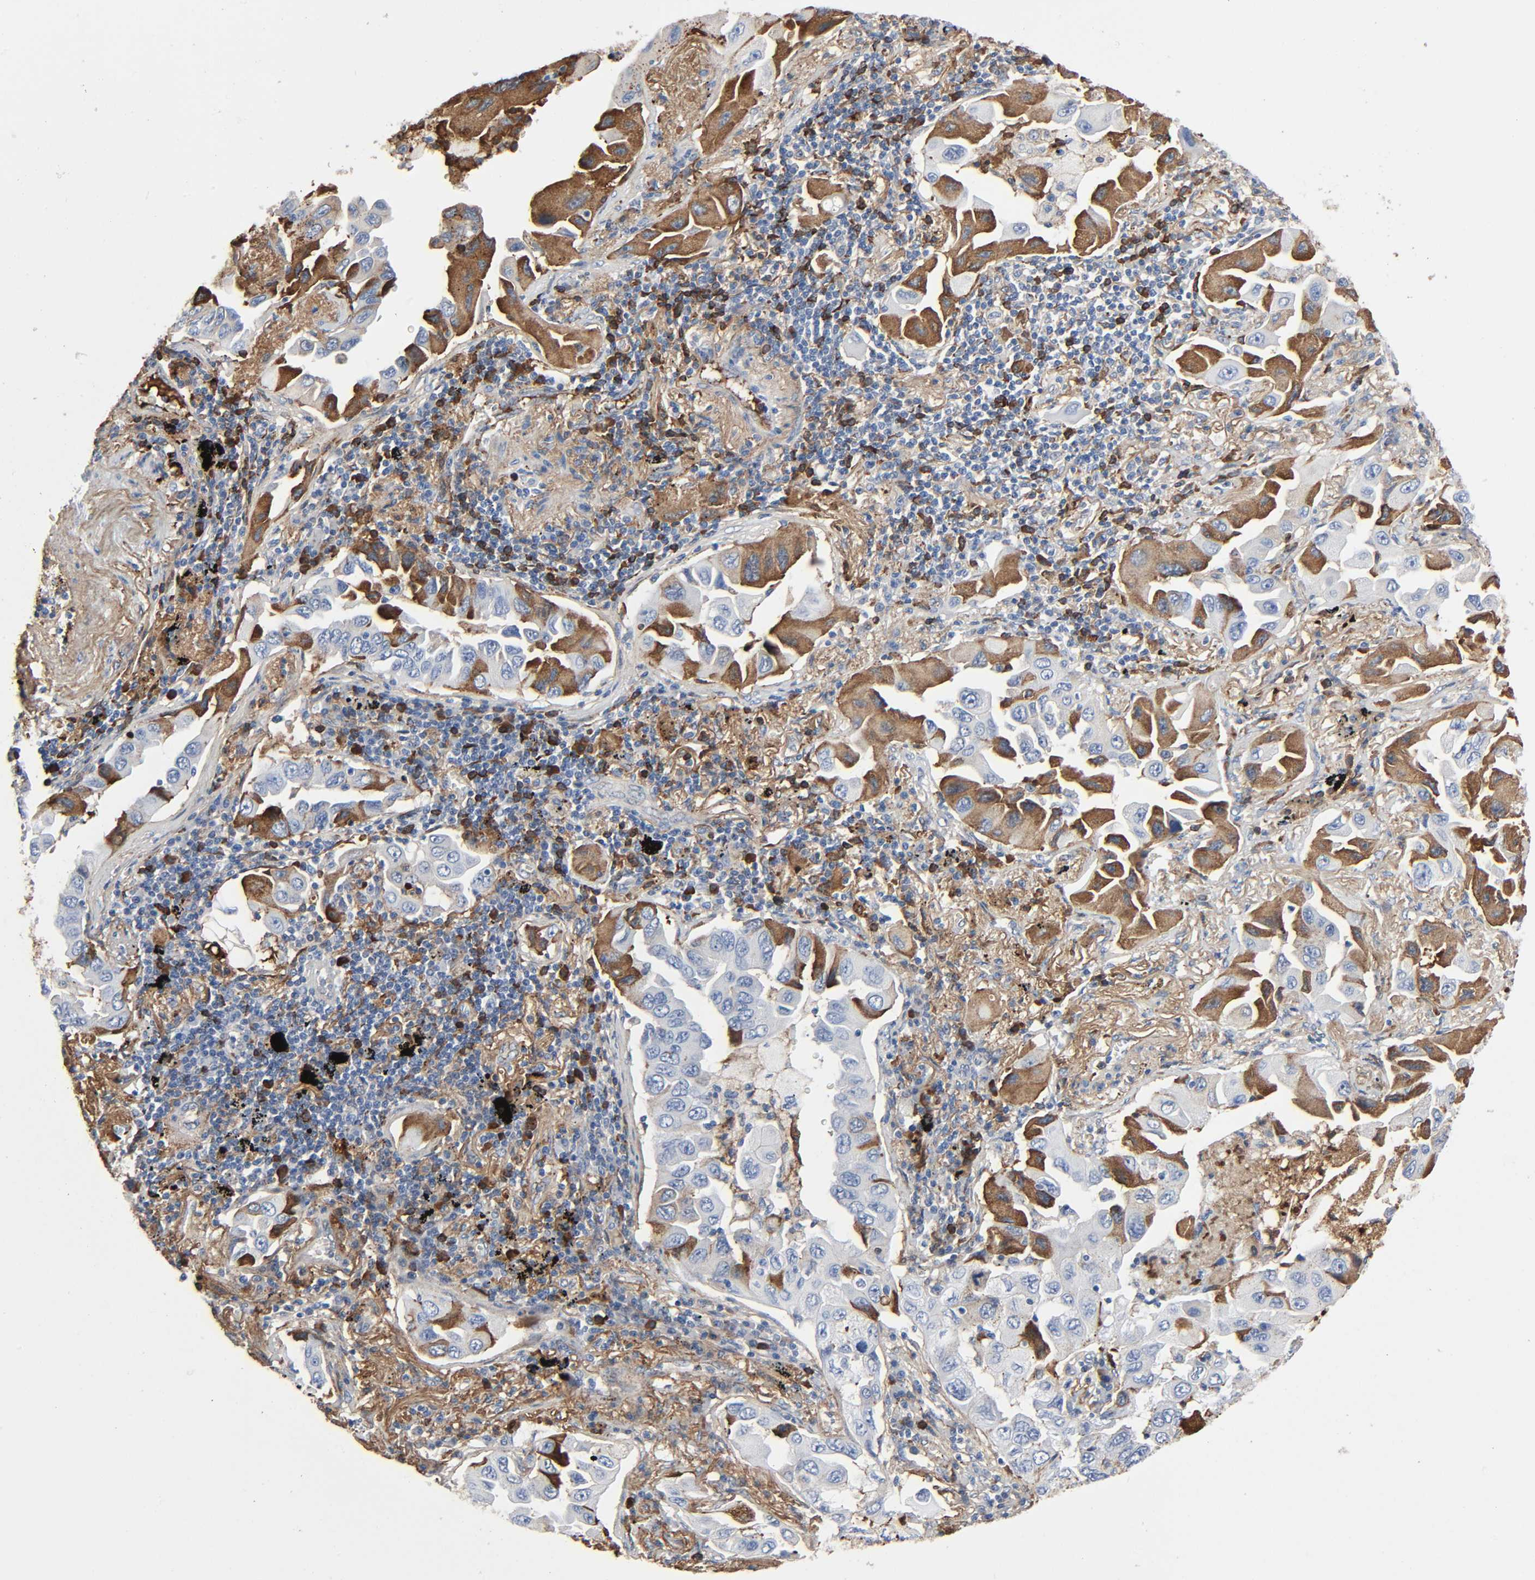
{"staining": {"intensity": "moderate", "quantity": "25%-75%", "location": "cytoplasmic/membranous"}, "tissue": "lung cancer", "cell_type": "Tumor cells", "image_type": "cancer", "snomed": [{"axis": "morphology", "description": "Adenocarcinoma, NOS"}, {"axis": "topography", "description": "Lung"}], "caption": "Immunohistochemical staining of adenocarcinoma (lung) displays medium levels of moderate cytoplasmic/membranous protein staining in approximately 25%-75% of tumor cells.", "gene": "C3", "patient": {"sex": "female", "age": 65}}